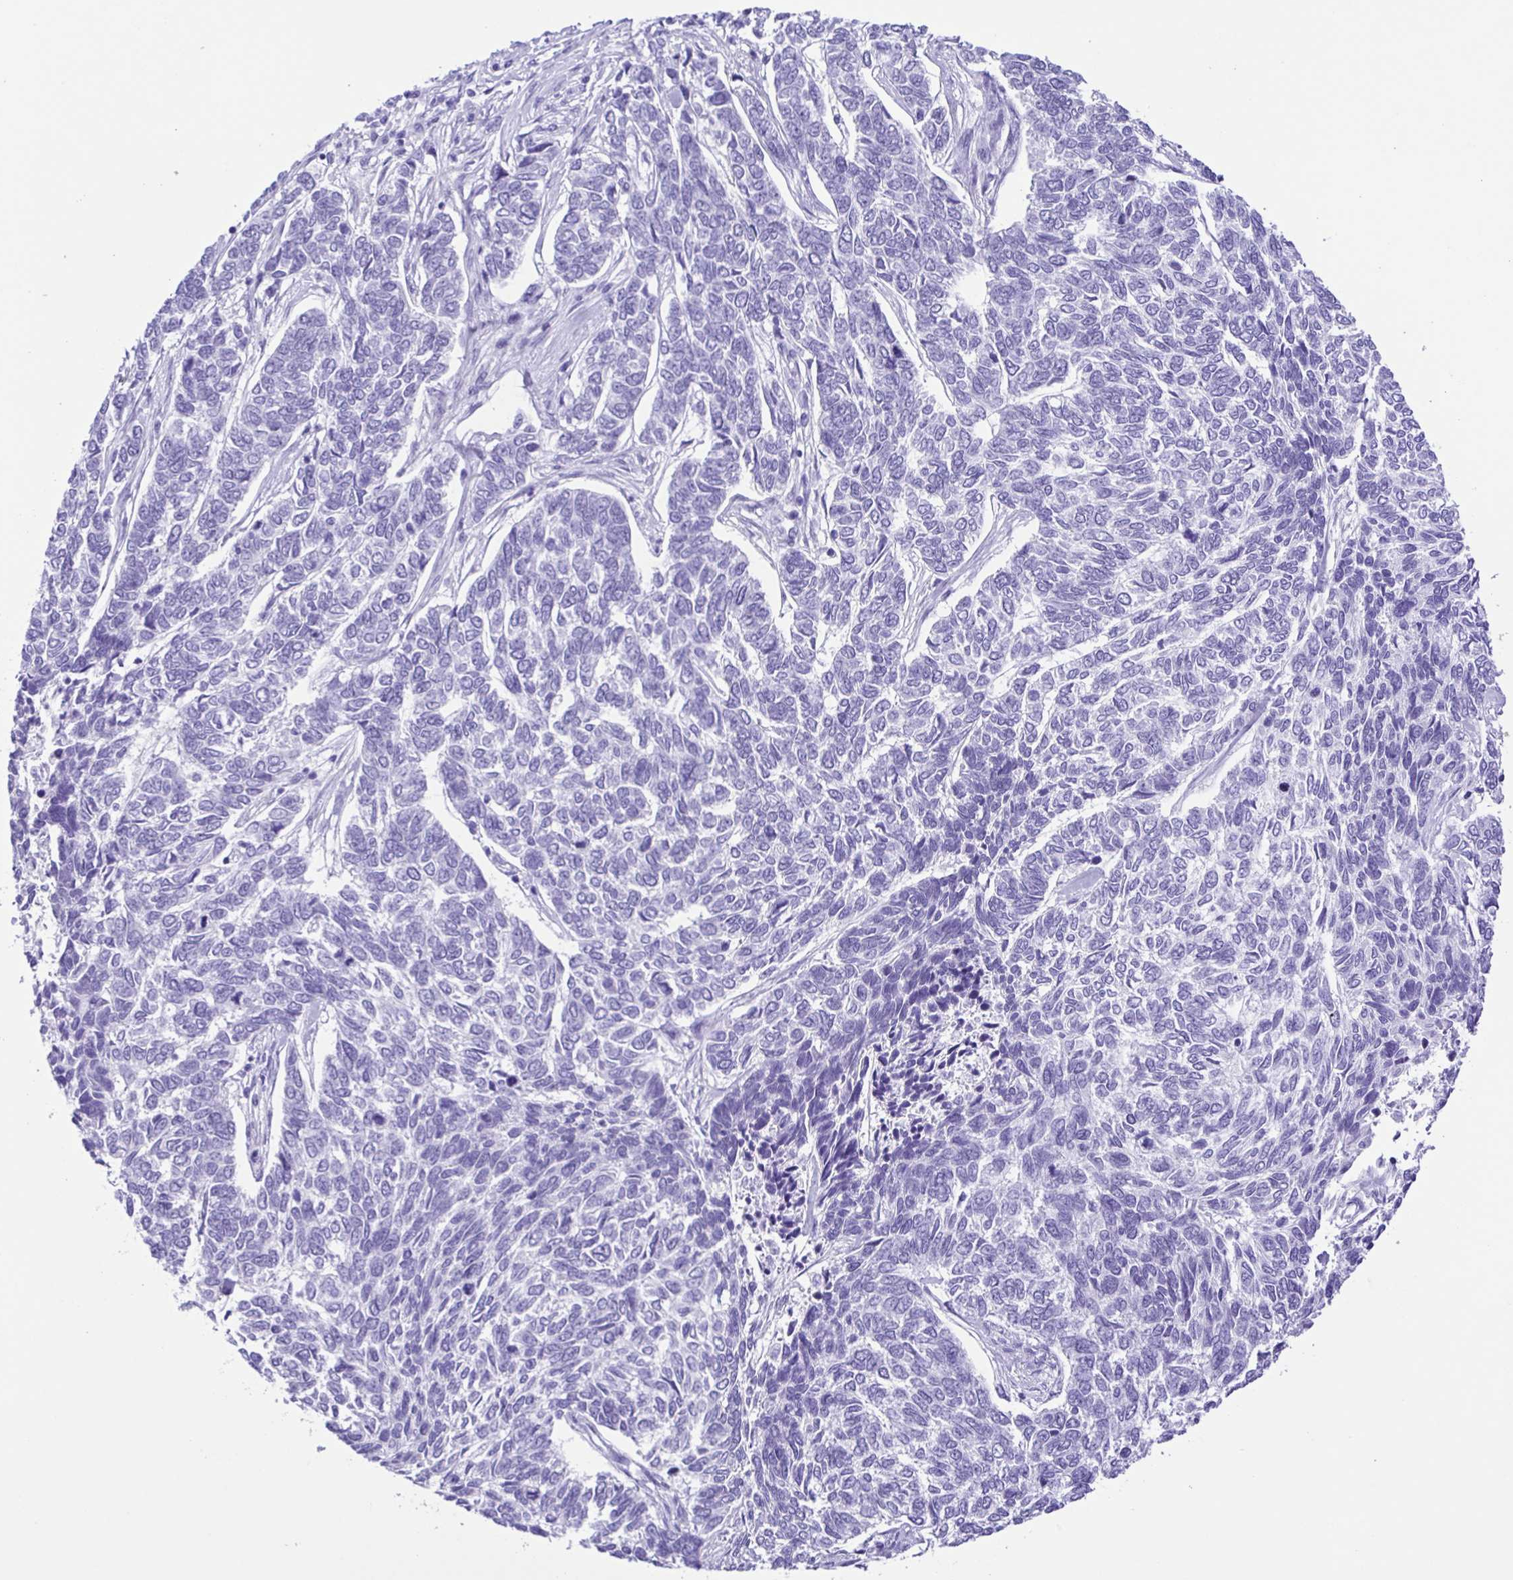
{"staining": {"intensity": "negative", "quantity": "none", "location": "none"}, "tissue": "skin cancer", "cell_type": "Tumor cells", "image_type": "cancer", "snomed": [{"axis": "morphology", "description": "Basal cell carcinoma"}, {"axis": "topography", "description": "Skin"}], "caption": "This is an IHC micrograph of skin cancer (basal cell carcinoma). There is no expression in tumor cells.", "gene": "ERP27", "patient": {"sex": "female", "age": 65}}